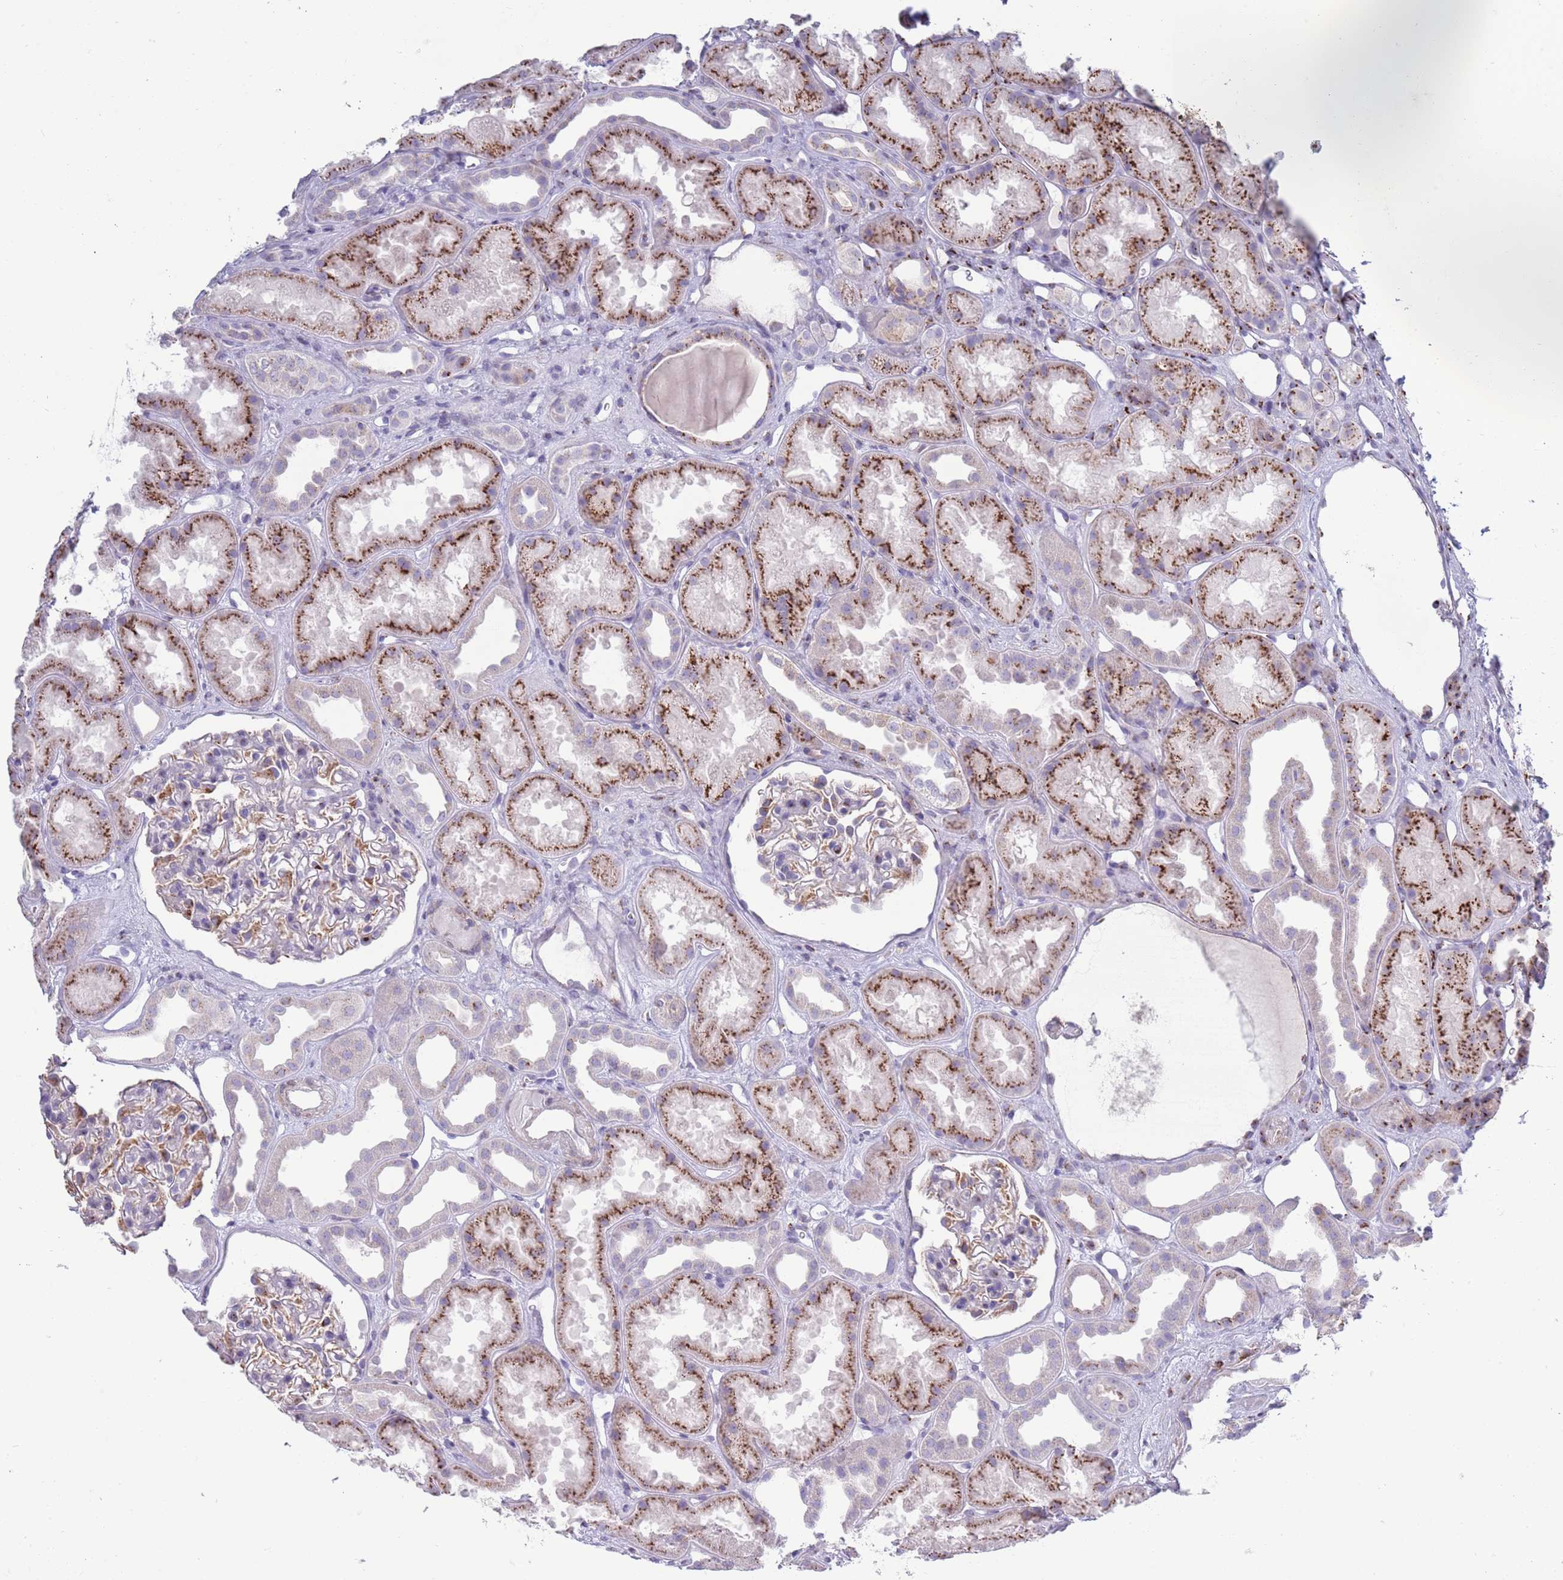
{"staining": {"intensity": "moderate", "quantity": "<25%", "location": "cytoplasmic/membranous"}, "tissue": "kidney", "cell_type": "Cells in glomeruli", "image_type": "normal", "snomed": [{"axis": "morphology", "description": "Normal tissue, NOS"}, {"axis": "topography", "description": "Kidney"}], "caption": "A high-resolution histopathology image shows IHC staining of benign kidney, which displays moderate cytoplasmic/membranous positivity in approximately <25% of cells in glomeruli. The staining is performed using DAB (3,3'-diaminobenzidine) brown chromogen to label protein expression. The nuclei are counter-stained blue using hematoxylin.", "gene": "ACSBG1", "patient": {"sex": "male", "age": 61}}